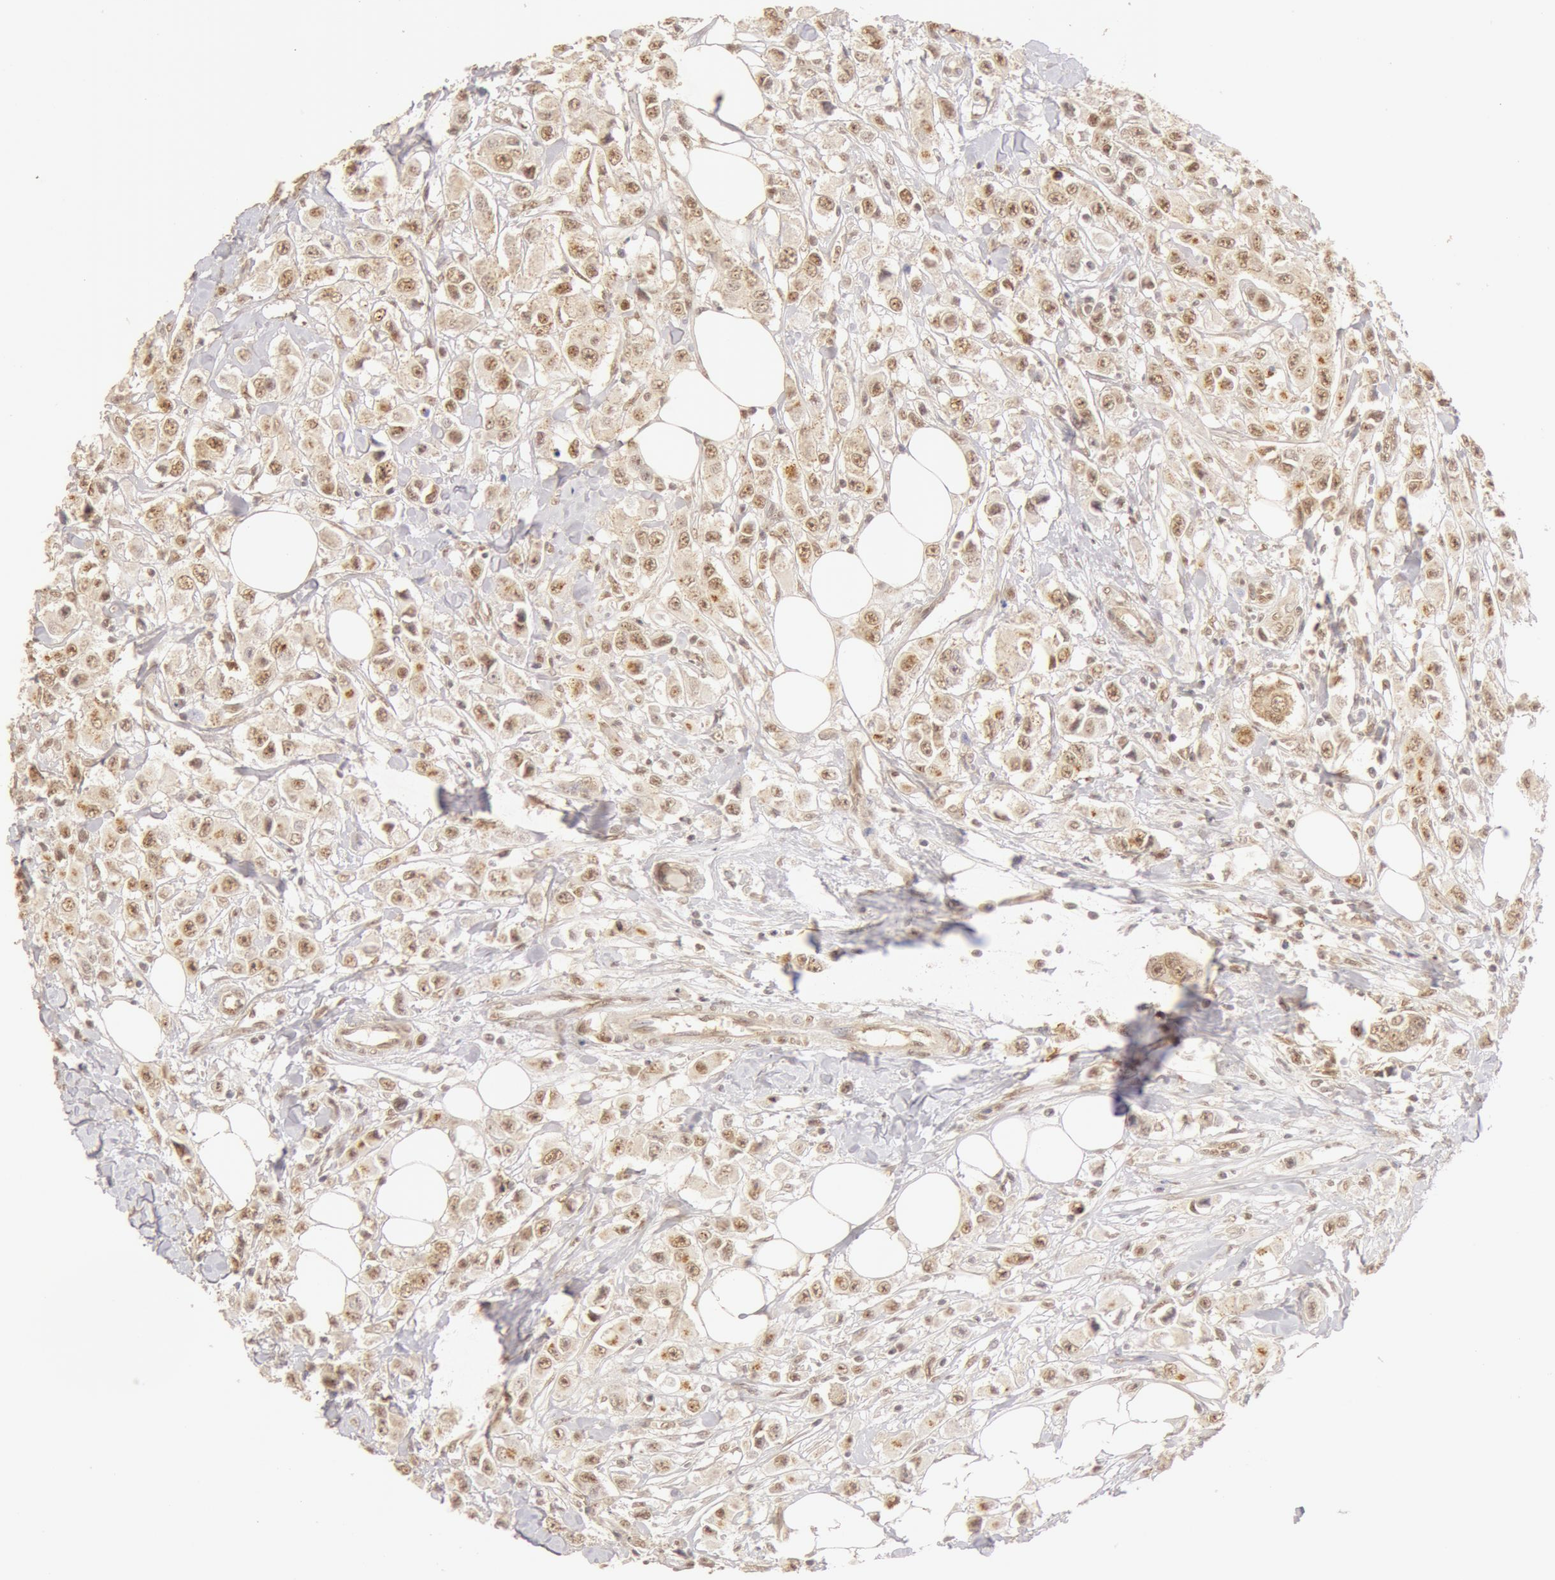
{"staining": {"intensity": "moderate", "quantity": ">75%", "location": "cytoplasmic/membranous,nuclear"}, "tissue": "breast cancer", "cell_type": "Tumor cells", "image_type": "cancer", "snomed": [{"axis": "morphology", "description": "Duct carcinoma"}, {"axis": "topography", "description": "Breast"}], "caption": "A histopathology image showing moderate cytoplasmic/membranous and nuclear positivity in about >75% of tumor cells in breast cancer (infiltrating ductal carcinoma), as visualized by brown immunohistochemical staining.", "gene": "SNRNP70", "patient": {"sex": "female", "age": 58}}